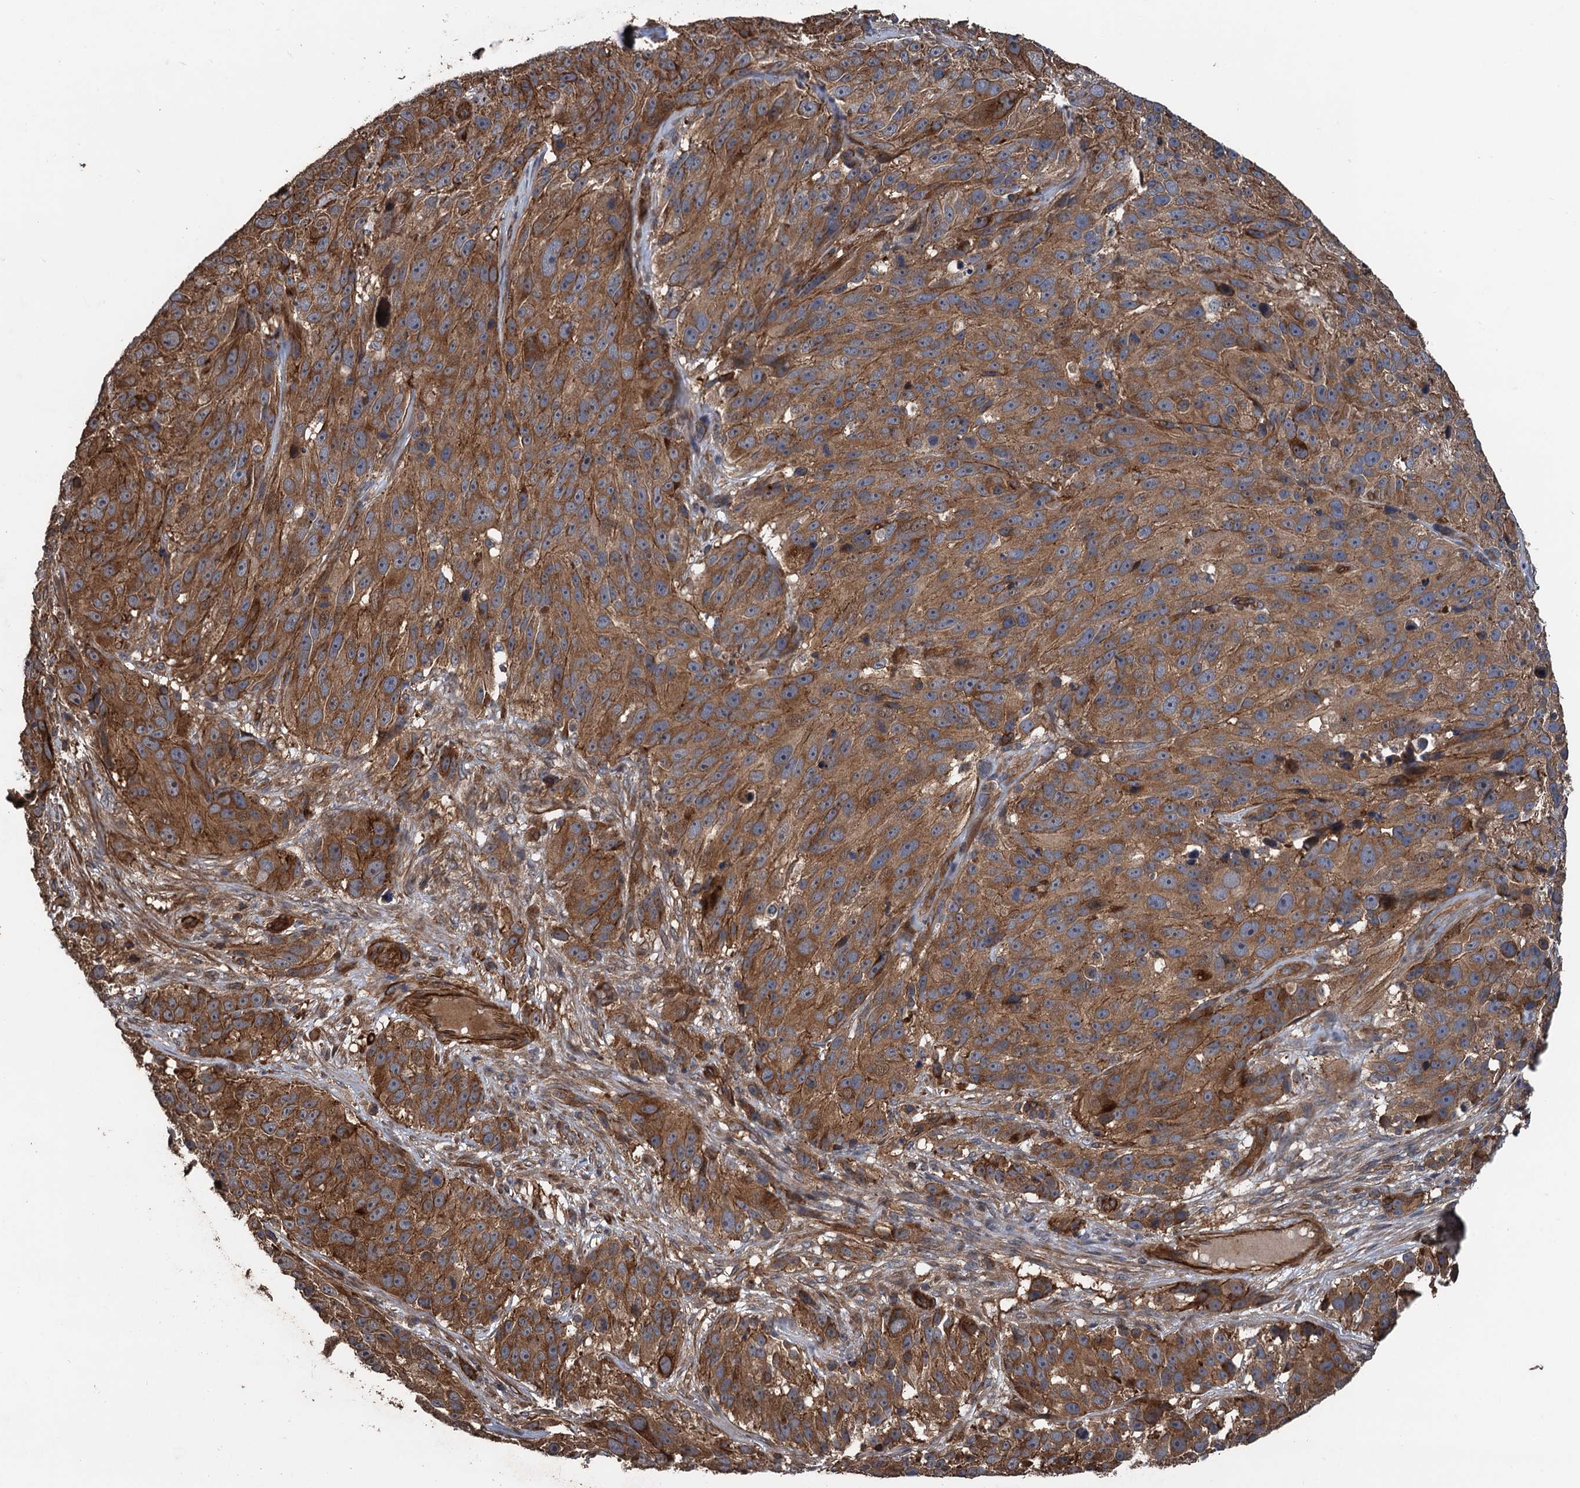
{"staining": {"intensity": "moderate", "quantity": ">75%", "location": "cytoplasmic/membranous"}, "tissue": "melanoma", "cell_type": "Tumor cells", "image_type": "cancer", "snomed": [{"axis": "morphology", "description": "Malignant melanoma, NOS"}, {"axis": "topography", "description": "Skin"}], "caption": "Immunohistochemistry (DAB (3,3'-diaminobenzidine)) staining of melanoma reveals moderate cytoplasmic/membranous protein staining in about >75% of tumor cells. Nuclei are stained in blue.", "gene": "PPP4R1", "patient": {"sex": "male", "age": 84}}